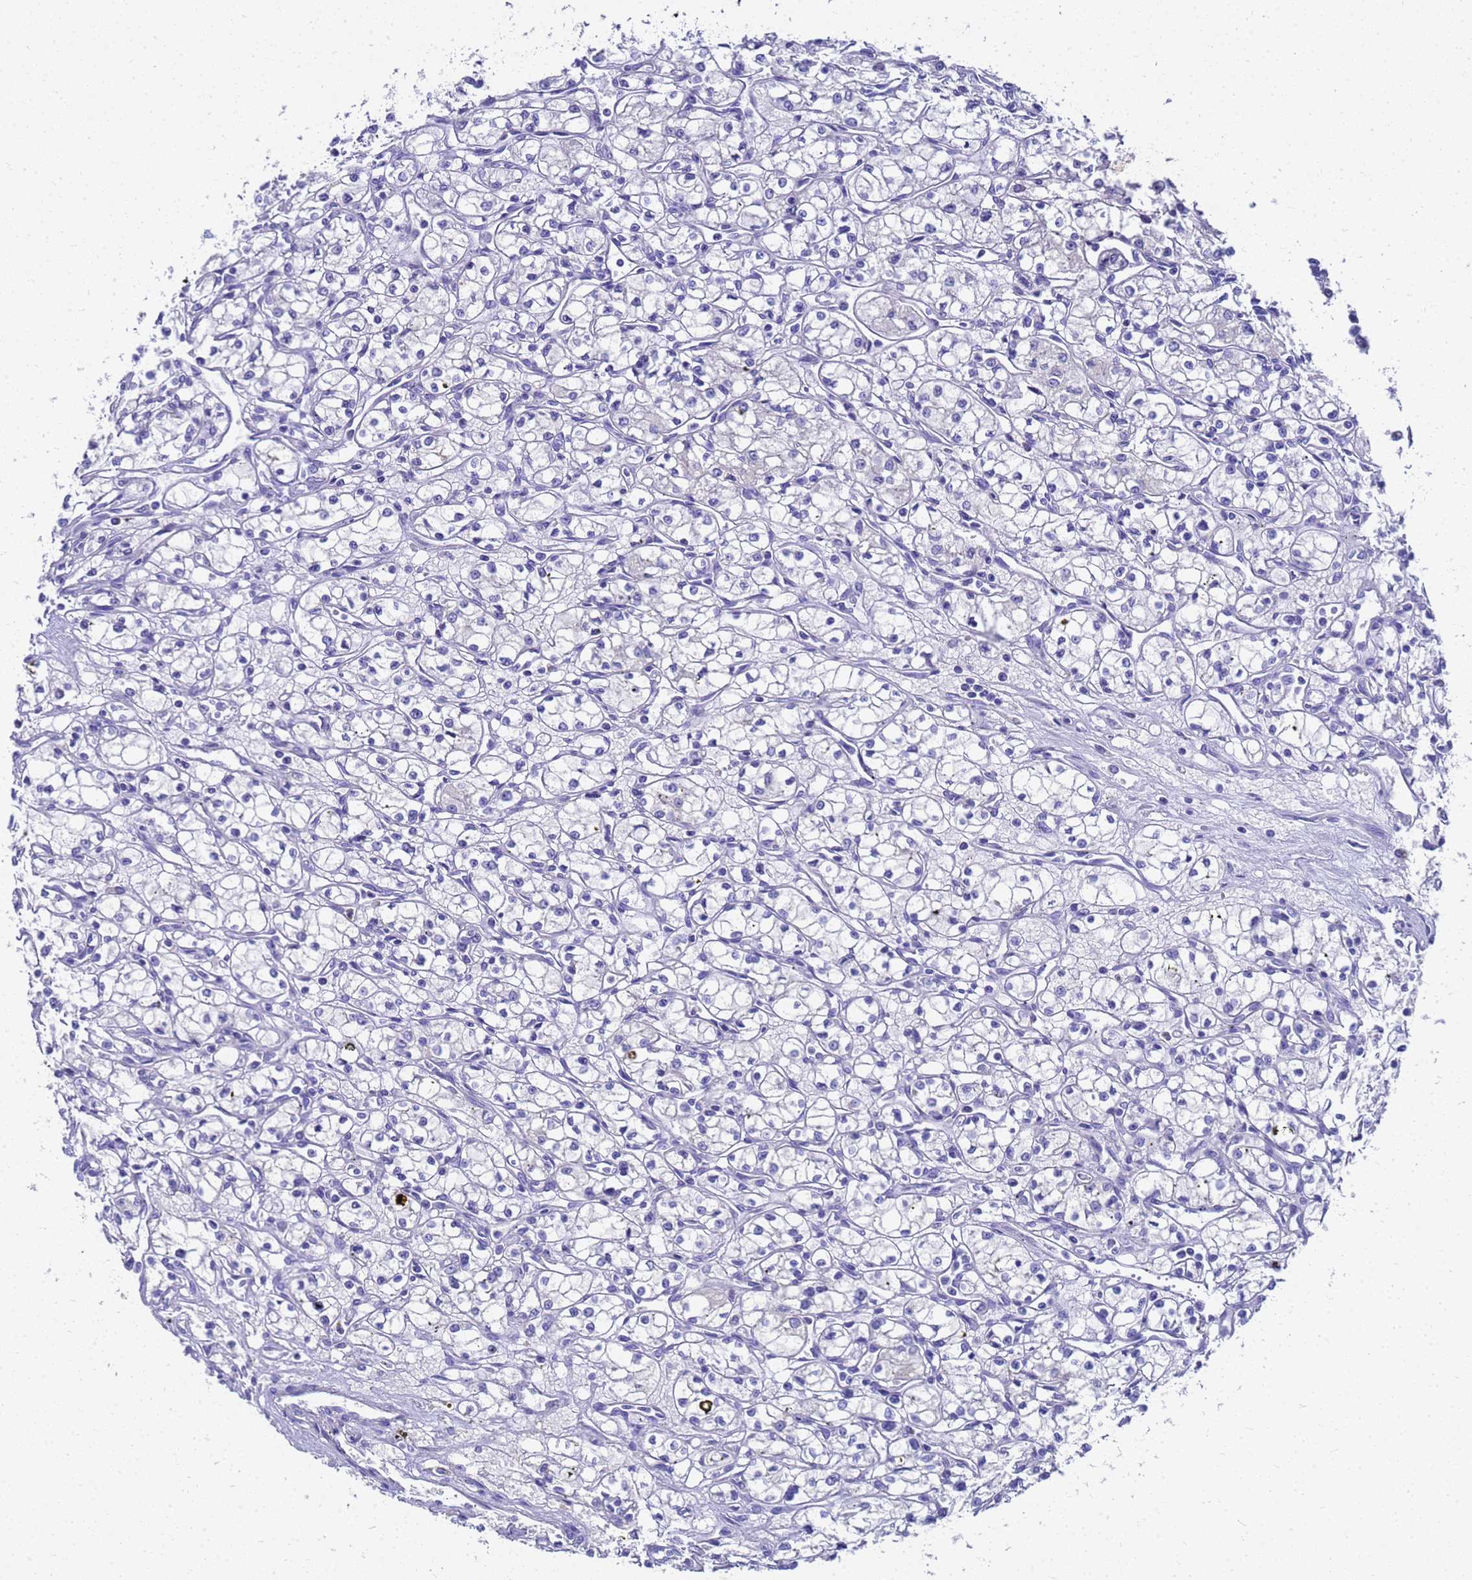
{"staining": {"intensity": "negative", "quantity": "none", "location": "none"}, "tissue": "renal cancer", "cell_type": "Tumor cells", "image_type": "cancer", "snomed": [{"axis": "morphology", "description": "Adenocarcinoma, NOS"}, {"axis": "topography", "description": "Kidney"}], "caption": "An IHC image of renal cancer is shown. There is no staining in tumor cells of renal cancer.", "gene": "MS4A13", "patient": {"sex": "male", "age": 59}}